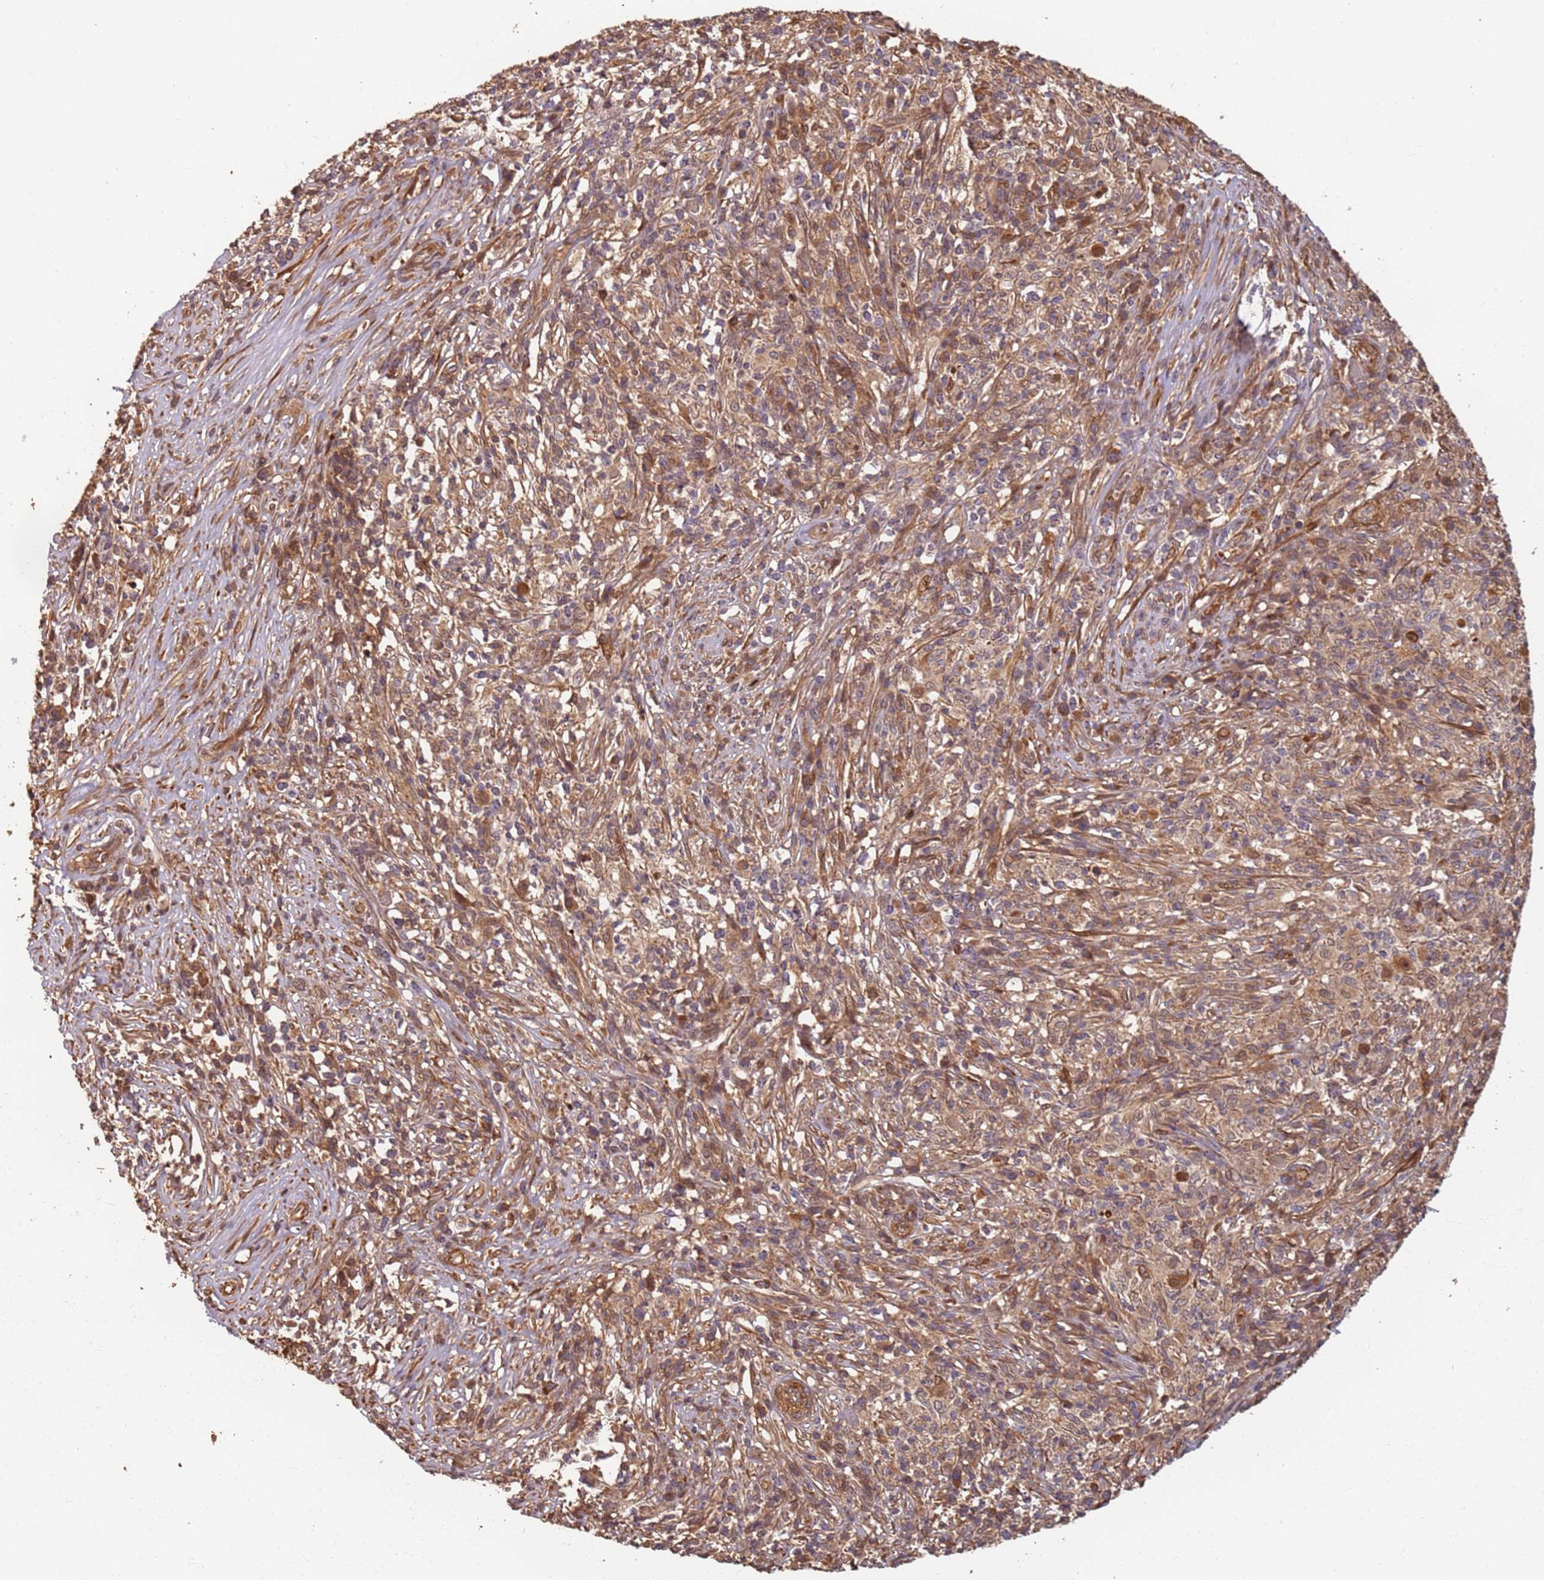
{"staining": {"intensity": "moderate", "quantity": "<25%", "location": "cytoplasmic/membranous,nuclear"}, "tissue": "melanoma", "cell_type": "Tumor cells", "image_type": "cancer", "snomed": [{"axis": "morphology", "description": "Malignant melanoma, NOS"}, {"axis": "topography", "description": "Skin"}], "caption": "IHC histopathology image of neoplastic tissue: human melanoma stained using immunohistochemistry (IHC) reveals low levels of moderate protein expression localized specifically in the cytoplasmic/membranous and nuclear of tumor cells, appearing as a cytoplasmic/membranous and nuclear brown color.", "gene": "SDCCAG8", "patient": {"sex": "male", "age": 66}}